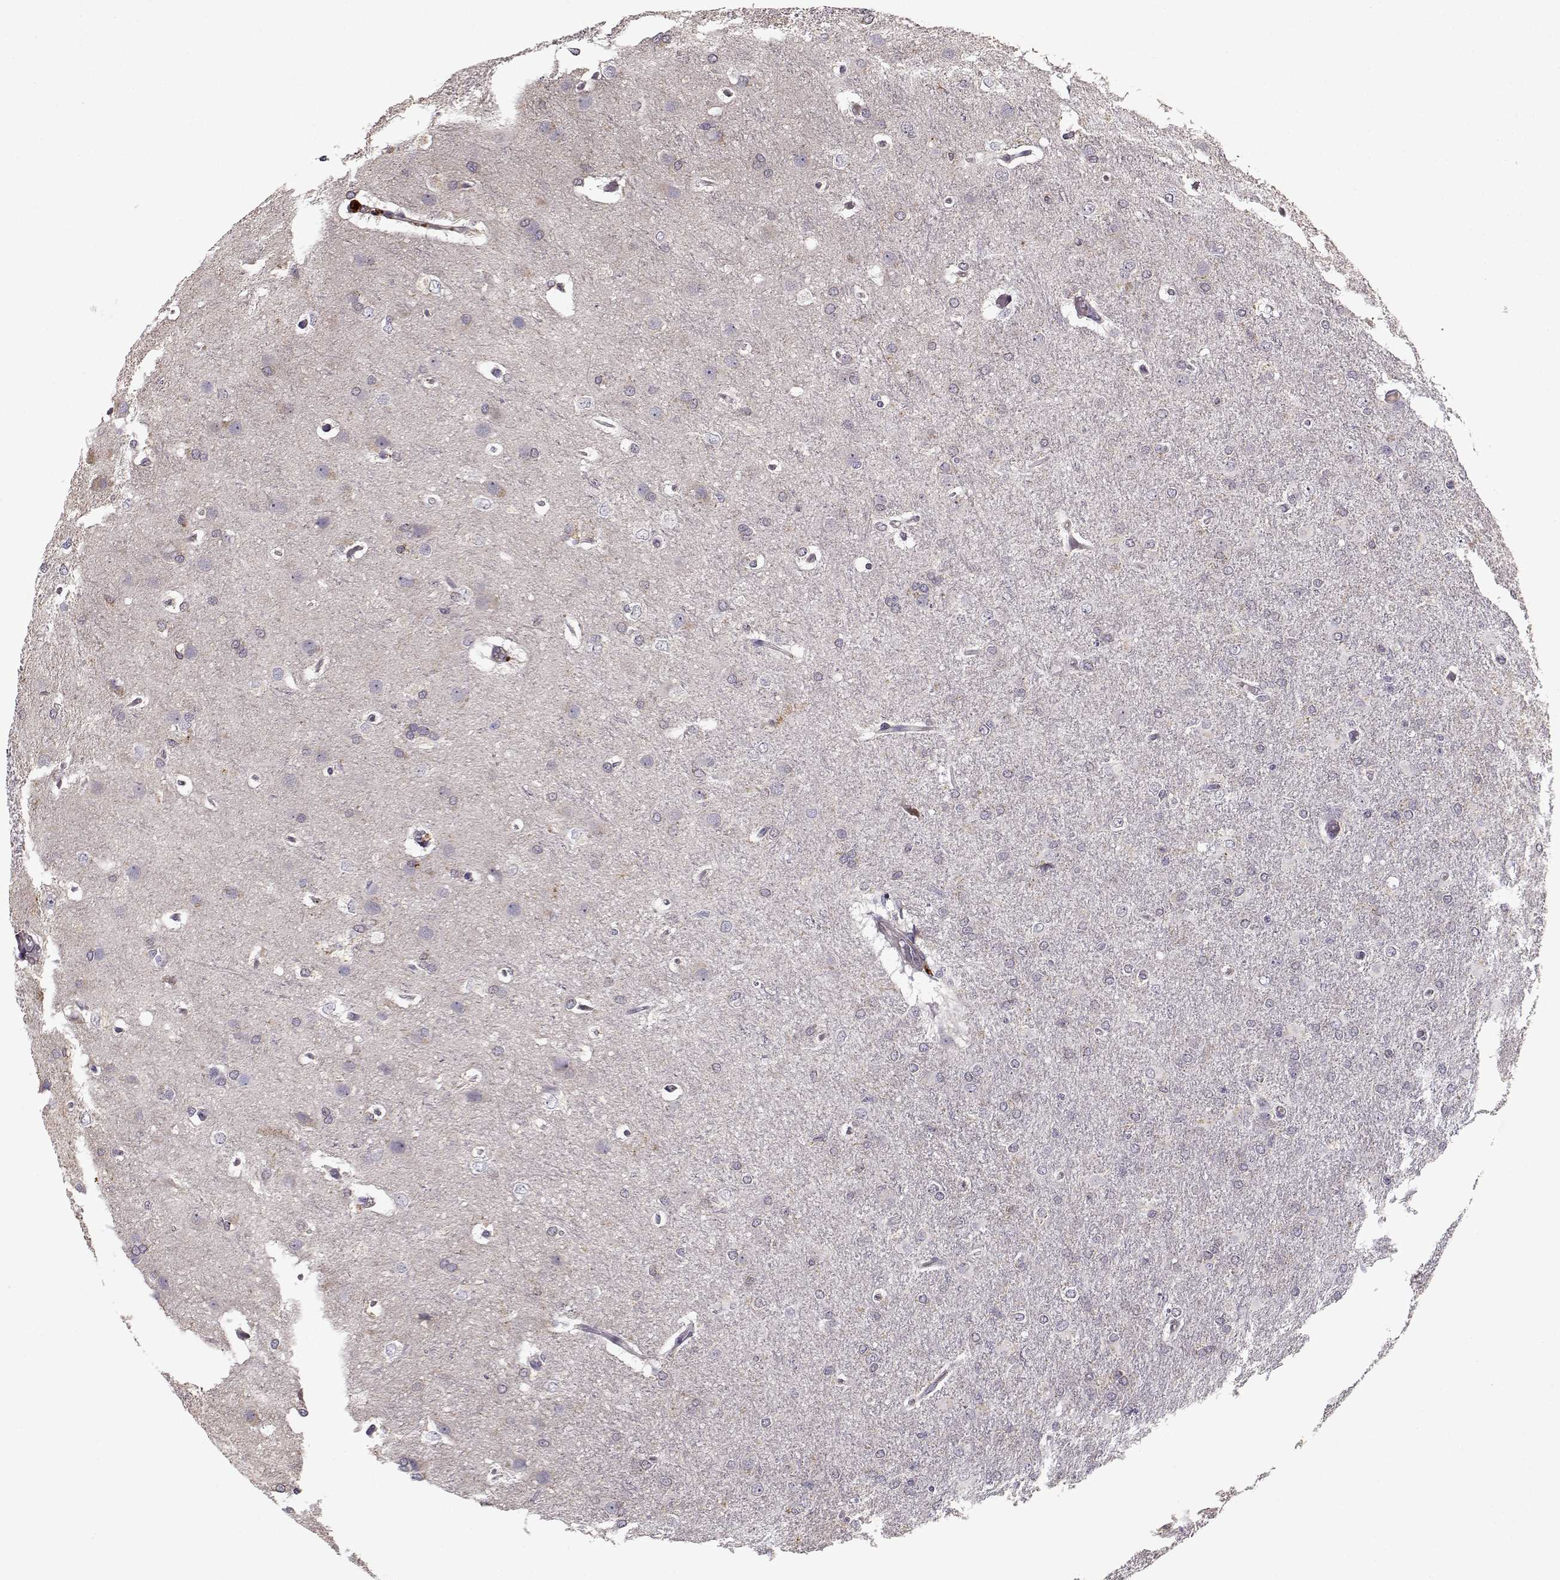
{"staining": {"intensity": "negative", "quantity": "none", "location": "none"}, "tissue": "glioma", "cell_type": "Tumor cells", "image_type": "cancer", "snomed": [{"axis": "morphology", "description": "Glioma, malignant, High grade"}, {"axis": "topography", "description": "Brain"}], "caption": "Immunohistochemistry histopathology image of malignant glioma (high-grade) stained for a protein (brown), which reveals no positivity in tumor cells.", "gene": "ENTPD8", "patient": {"sex": "male", "age": 68}}